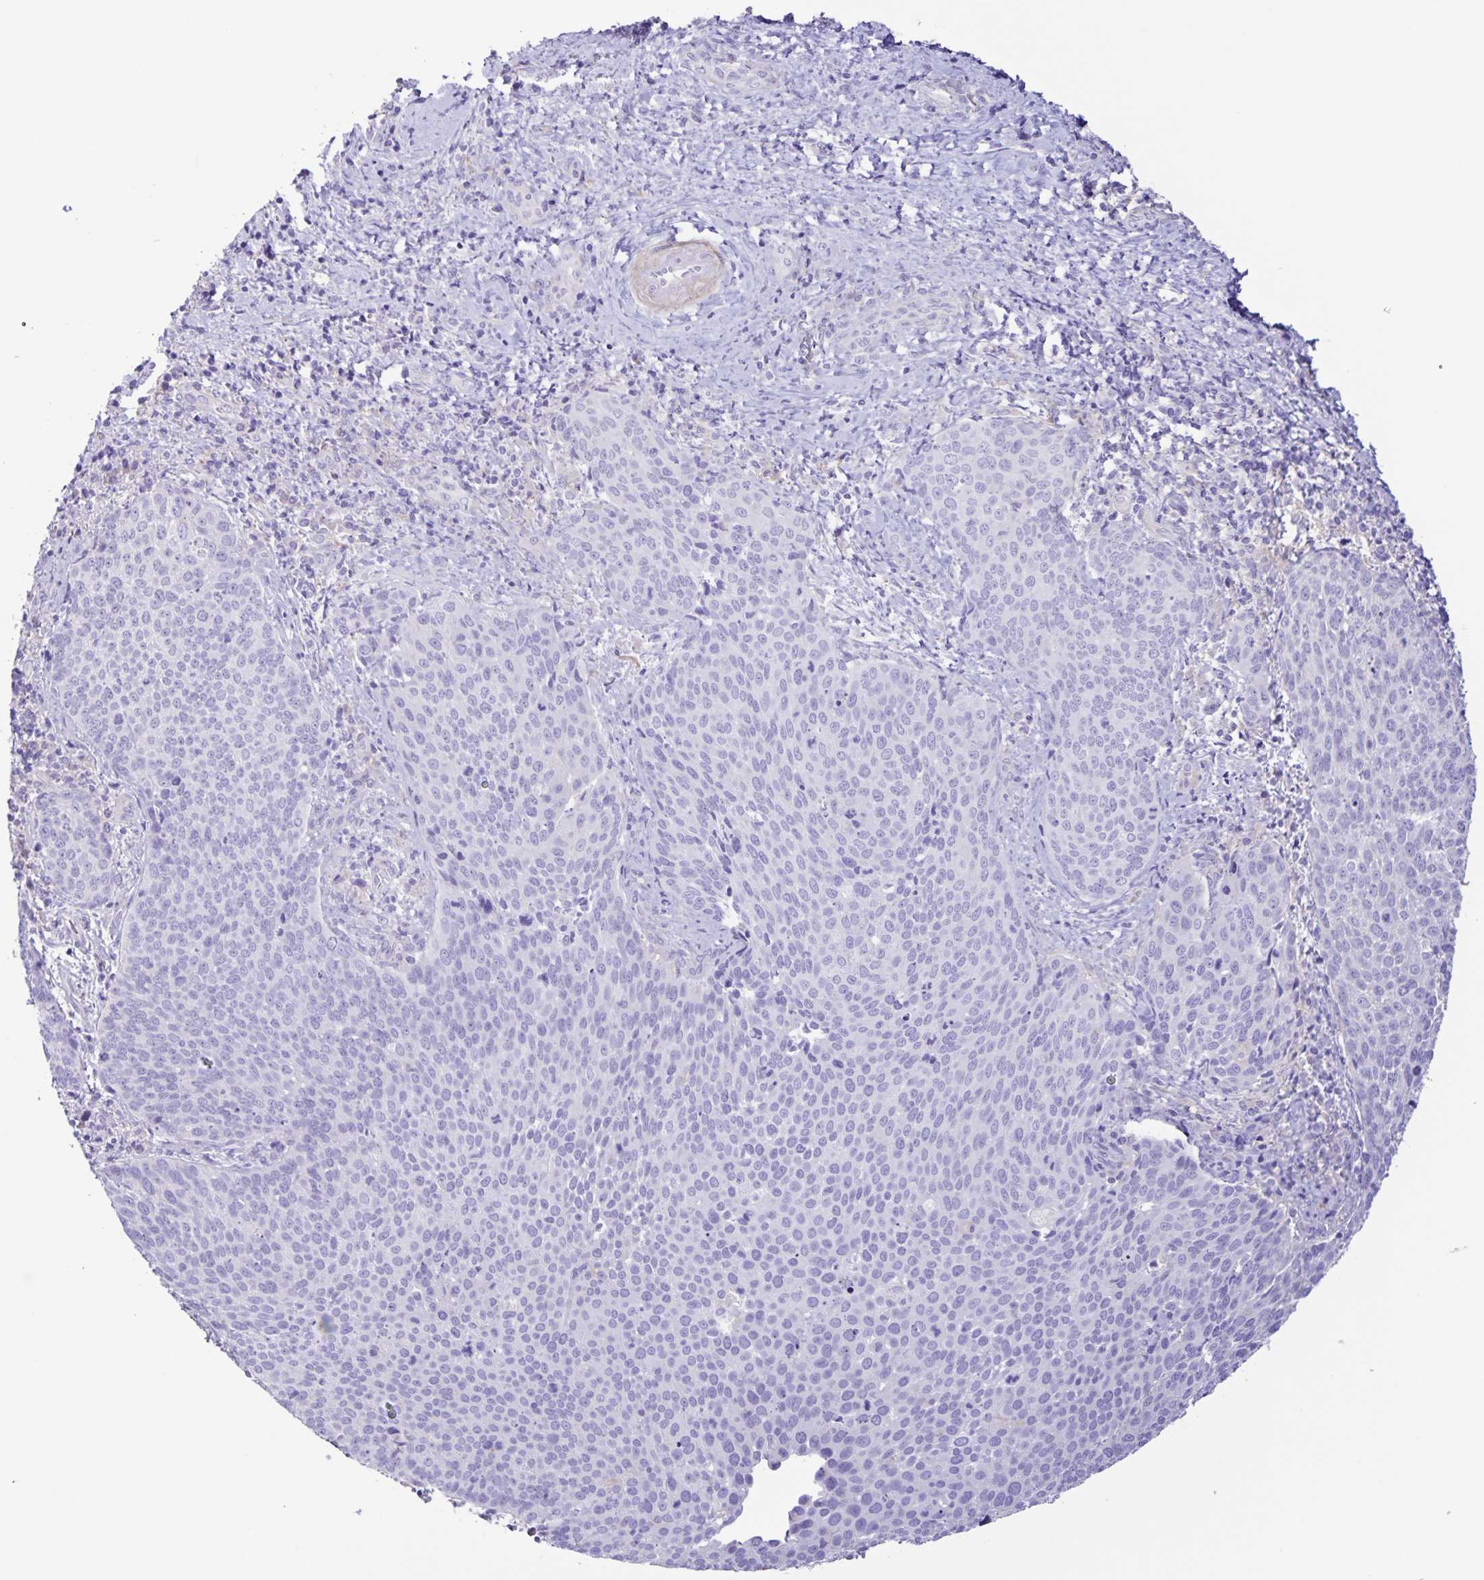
{"staining": {"intensity": "negative", "quantity": "none", "location": "none"}, "tissue": "cervical cancer", "cell_type": "Tumor cells", "image_type": "cancer", "snomed": [{"axis": "morphology", "description": "Squamous cell carcinoma, NOS"}, {"axis": "topography", "description": "Cervix"}], "caption": "Tumor cells are negative for brown protein staining in cervical cancer (squamous cell carcinoma).", "gene": "BOLL", "patient": {"sex": "female", "age": 34}}